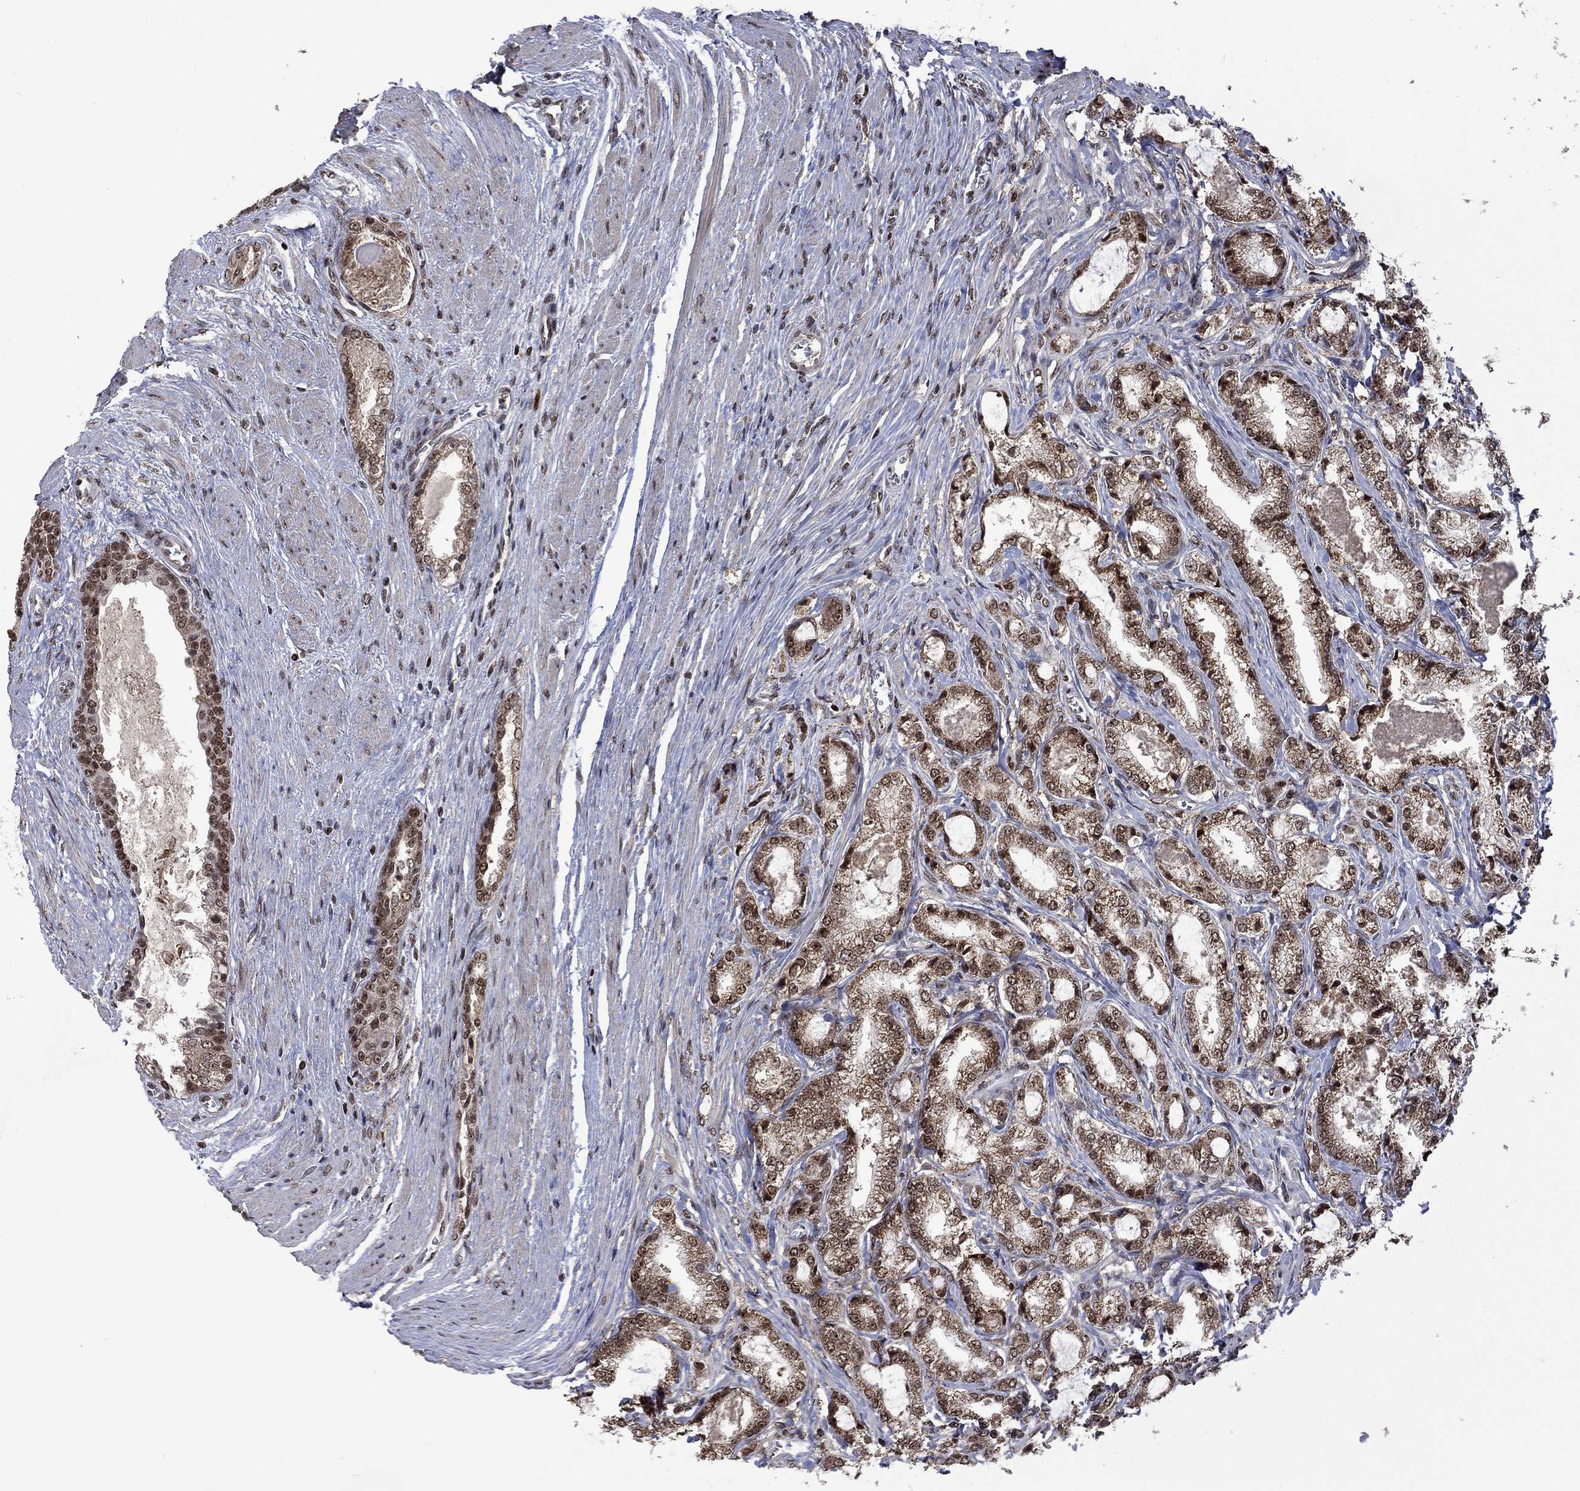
{"staining": {"intensity": "moderate", "quantity": ">75%", "location": "cytoplasmic/membranous,nuclear"}, "tissue": "prostate cancer", "cell_type": "Tumor cells", "image_type": "cancer", "snomed": [{"axis": "morphology", "description": "Adenocarcinoma, NOS"}, {"axis": "topography", "description": "Prostate and seminal vesicle, NOS"}, {"axis": "topography", "description": "Prostate"}], "caption": "Moderate cytoplasmic/membranous and nuclear staining is appreciated in approximately >75% of tumor cells in prostate adenocarcinoma.", "gene": "FBL", "patient": {"sex": "male", "age": 62}}